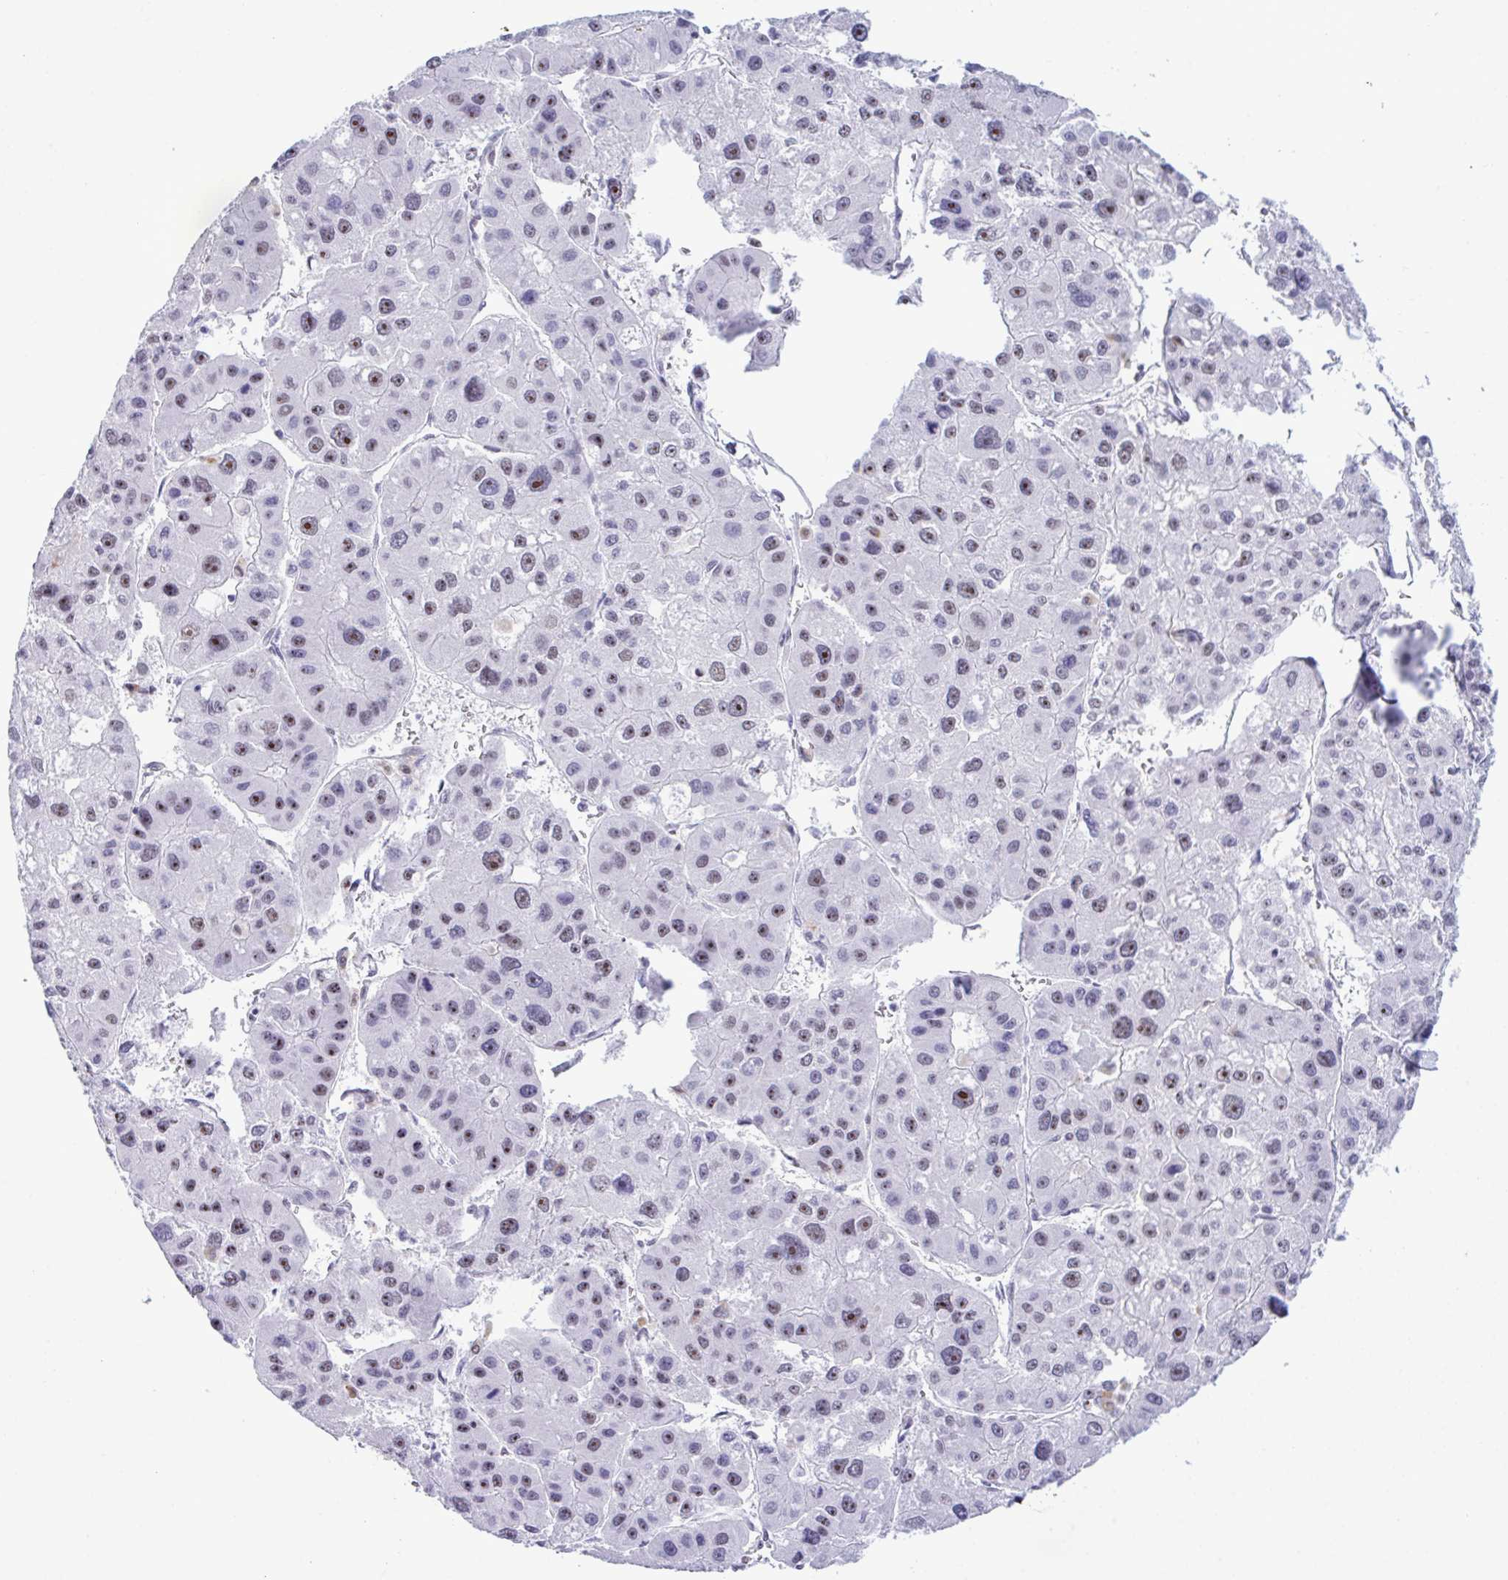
{"staining": {"intensity": "moderate", "quantity": "25%-75%", "location": "nuclear"}, "tissue": "liver cancer", "cell_type": "Tumor cells", "image_type": "cancer", "snomed": [{"axis": "morphology", "description": "Carcinoma, Hepatocellular, NOS"}, {"axis": "topography", "description": "Liver"}], "caption": "There is medium levels of moderate nuclear staining in tumor cells of hepatocellular carcinoma (liver), as demonstrated by immunohistochemical staining (brown color).", "gene": "ELN", "patient": {"sex": "male", "age": 73}}